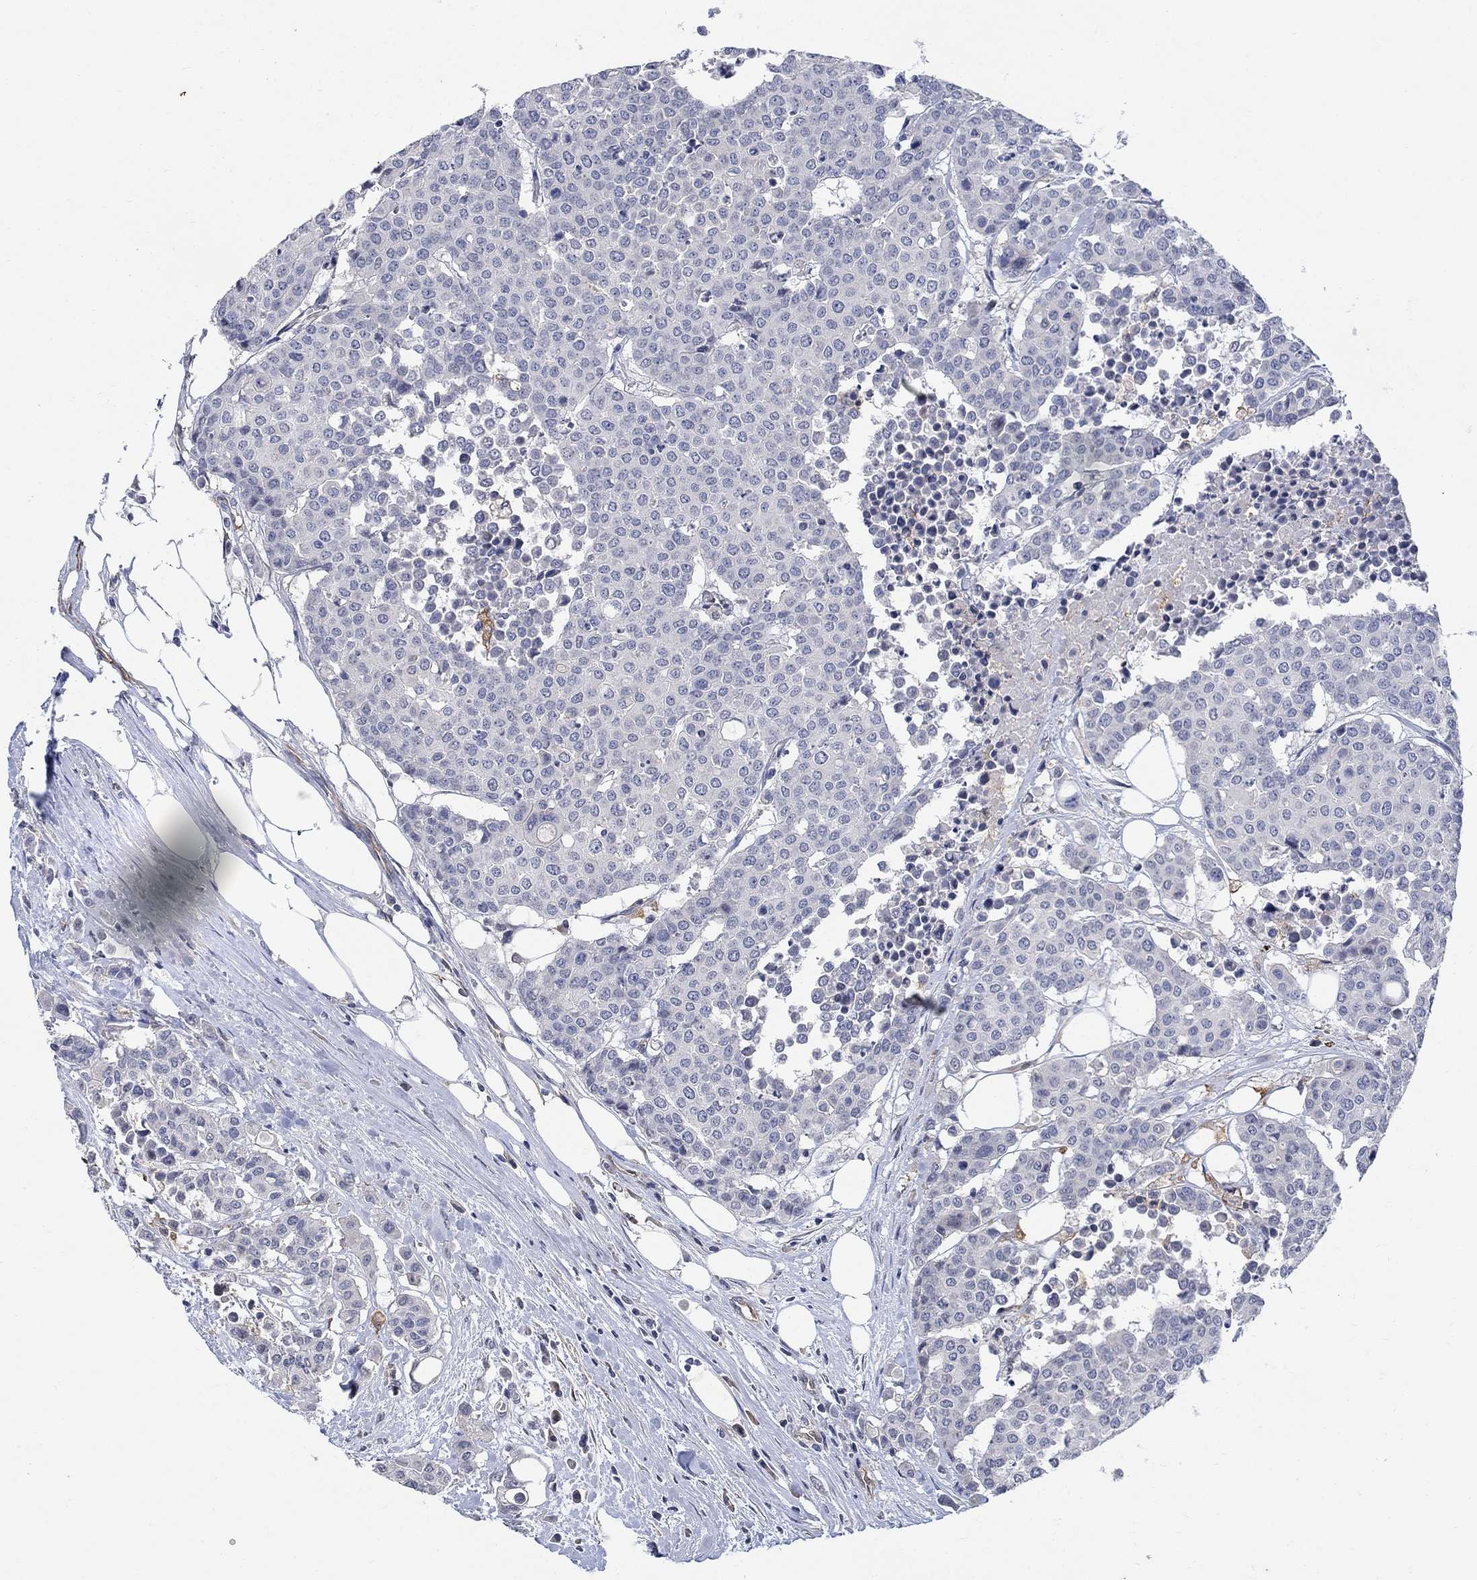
{"staining": {"intensity": "negative", "quantity": "none", "location": "none"}, "tissue": "carcinoid", "cell_type": "Tumor cells", "image_type": "cancer", "snomed": [{"axis": "morphology", "description": "Carcinoid, malignant, NOS"}, {"axis": "topography", "description": "Colon"}], "caption": "An image of human carcinoid is negative for staining in tumor cells. (DAB immunohistochemistry (IHC), high magnification).", "gene": "TGM2", "patient": {"sex": "male", "age": 81}}